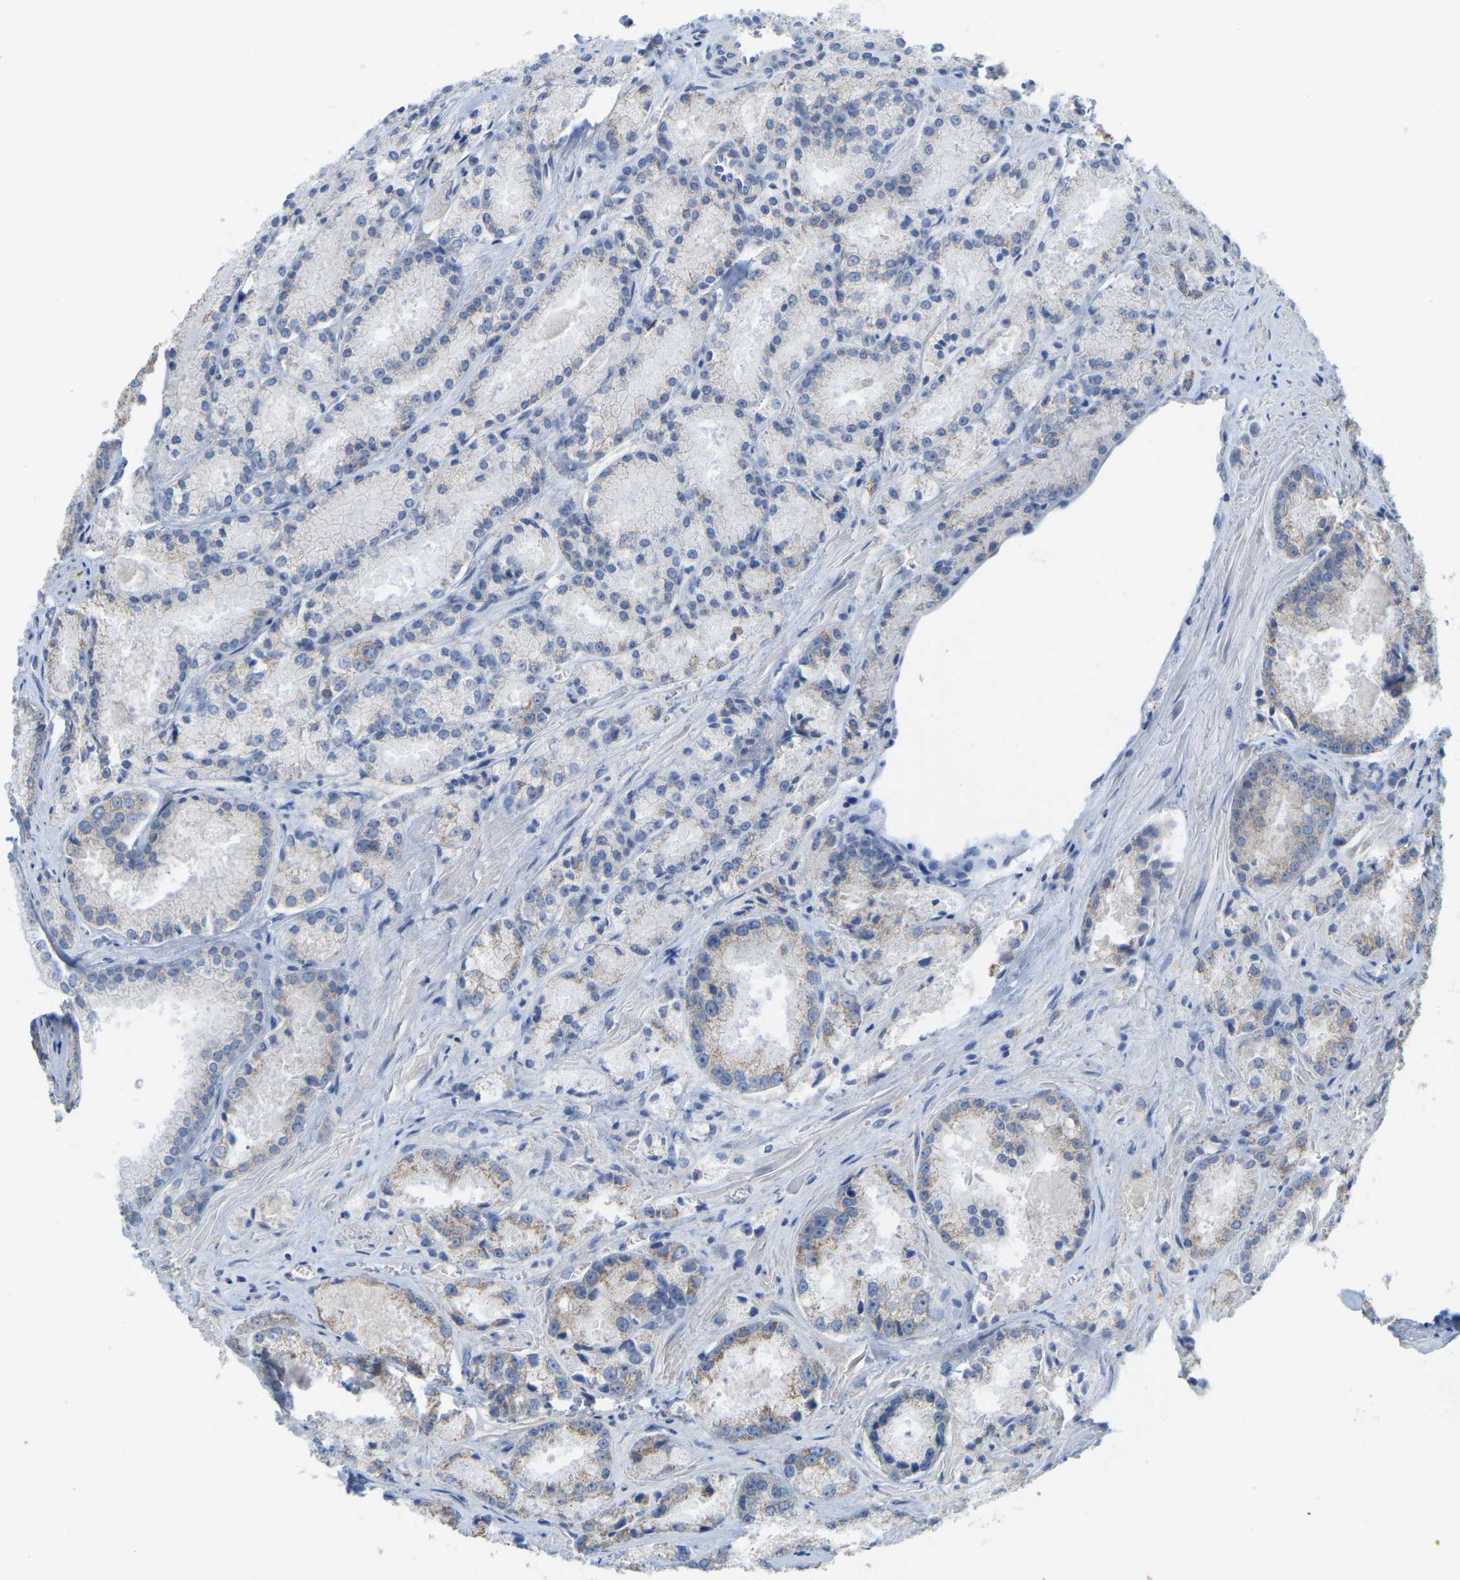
{"staining": {"intensity": "weak", "quantity": "<25%", "location": "cytoplasmic/membranous"}, "tissue": "prostate cancer", "cell_type": "Tumor cells", "image_type": "cancer", "snomed": [{"axis": "morphology", "description": "Adenocarcinoma, Low grade"}, {"axis": "topography", "description": "Prostate"}], "caption": "A photomicrograph of prostate low-grade adenocarcinoma stained for a protein demonstrates no brown staining in tumor cells.", "gene": "SERPINB5", "patient": {"sex": "male", "age": 64}}